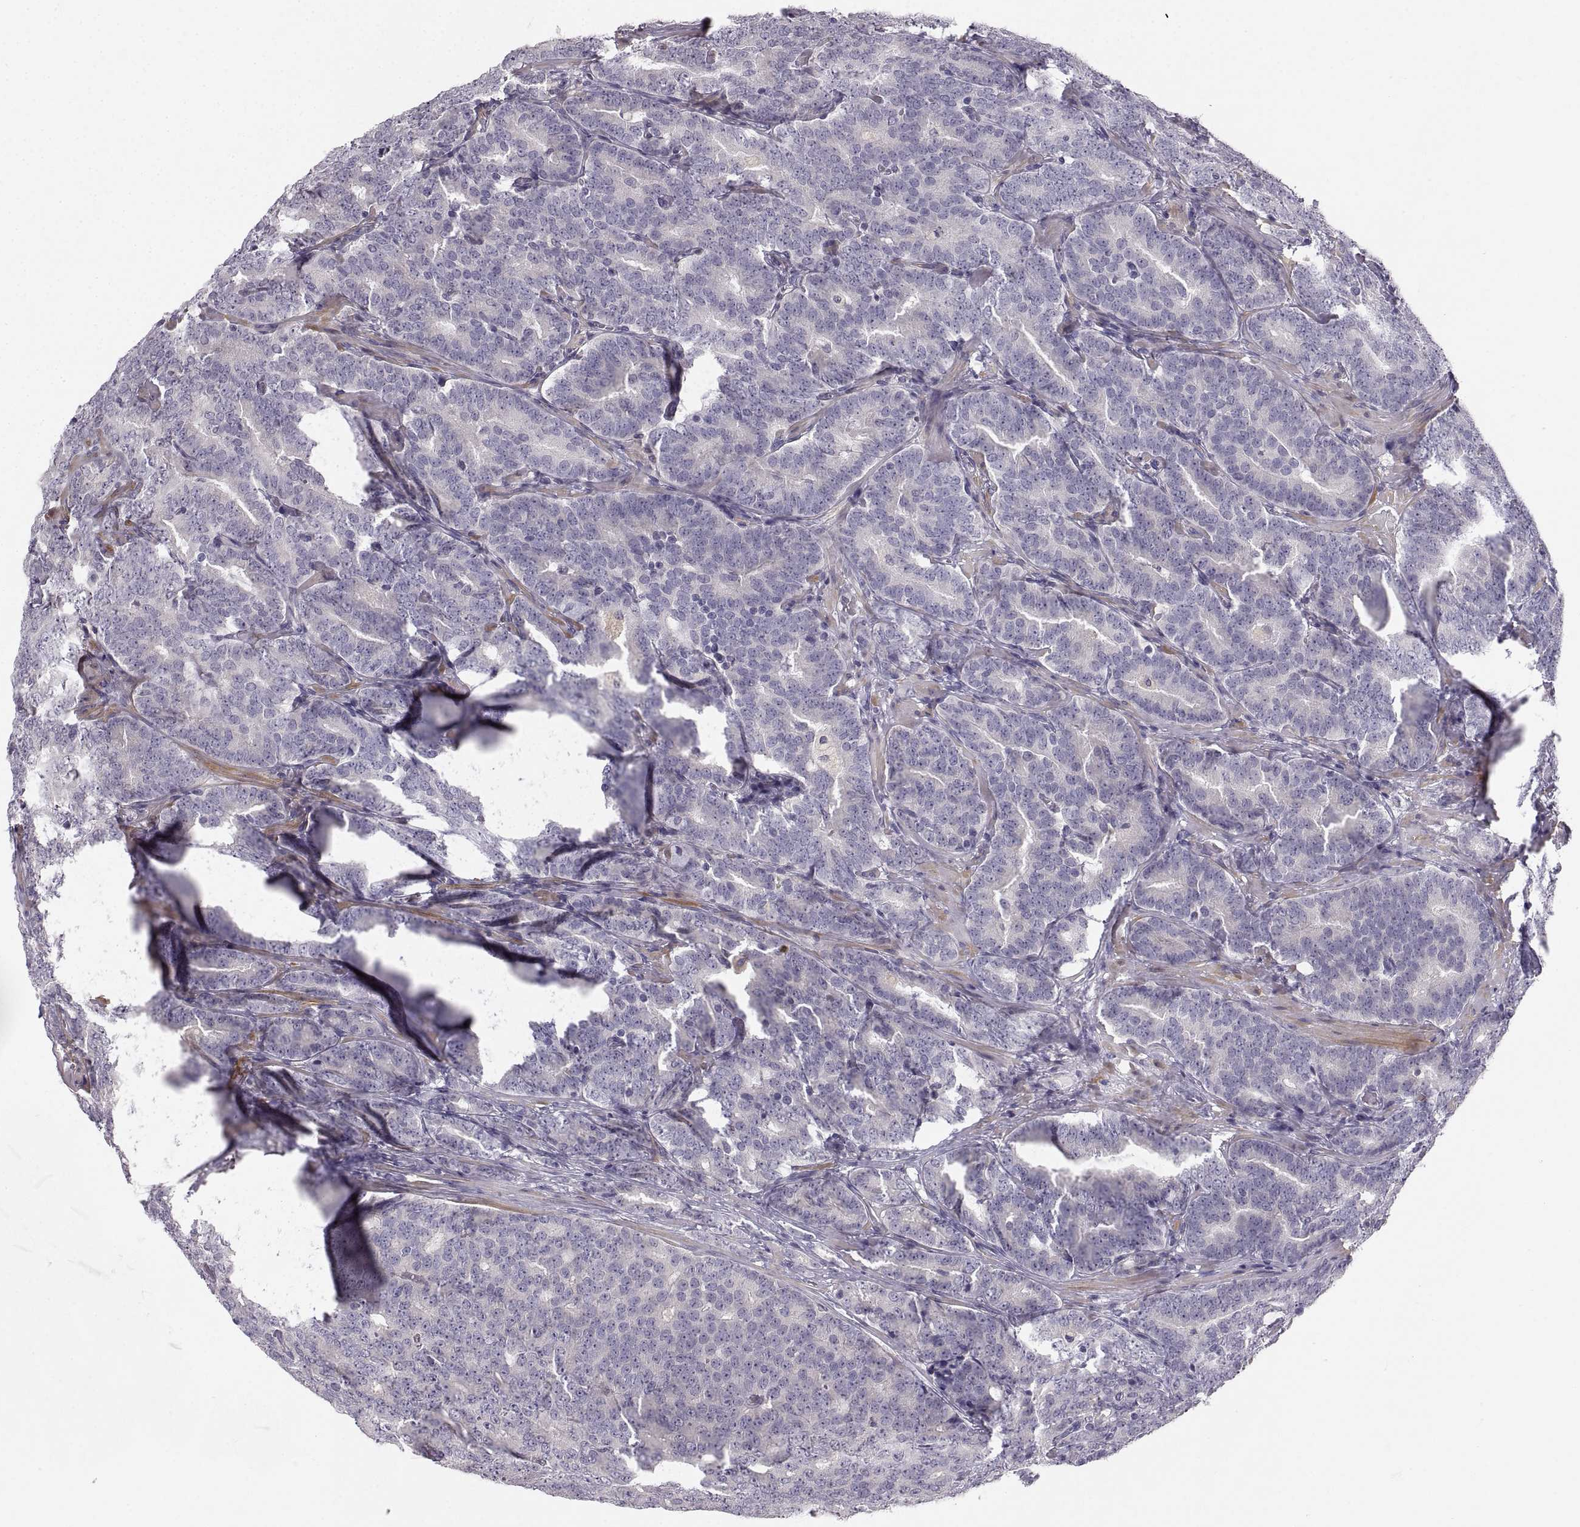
{"staining": {"intensity": "negative", "quantity": "none", "location": "none"}, "tissue": "prostate cancer", "cell_type": "Tumor cells", "image_type": "cancer", "snomed": [{"axis": "morphology", "description": "Adenocarcinoma, NOS"}, {"axis": "topography", "description": "Prostate"}], "caption": "DAB immunohistochemical staining of adenocarcinoma (prostate) displays no significant positivity in tumor cells. (DAB (3,3'-diaminobenzidine) IHC visualized using brightfield microscopy, high magnification).", "gene": "ZNF185", "patient": {"sex": "male", "age": 71}}